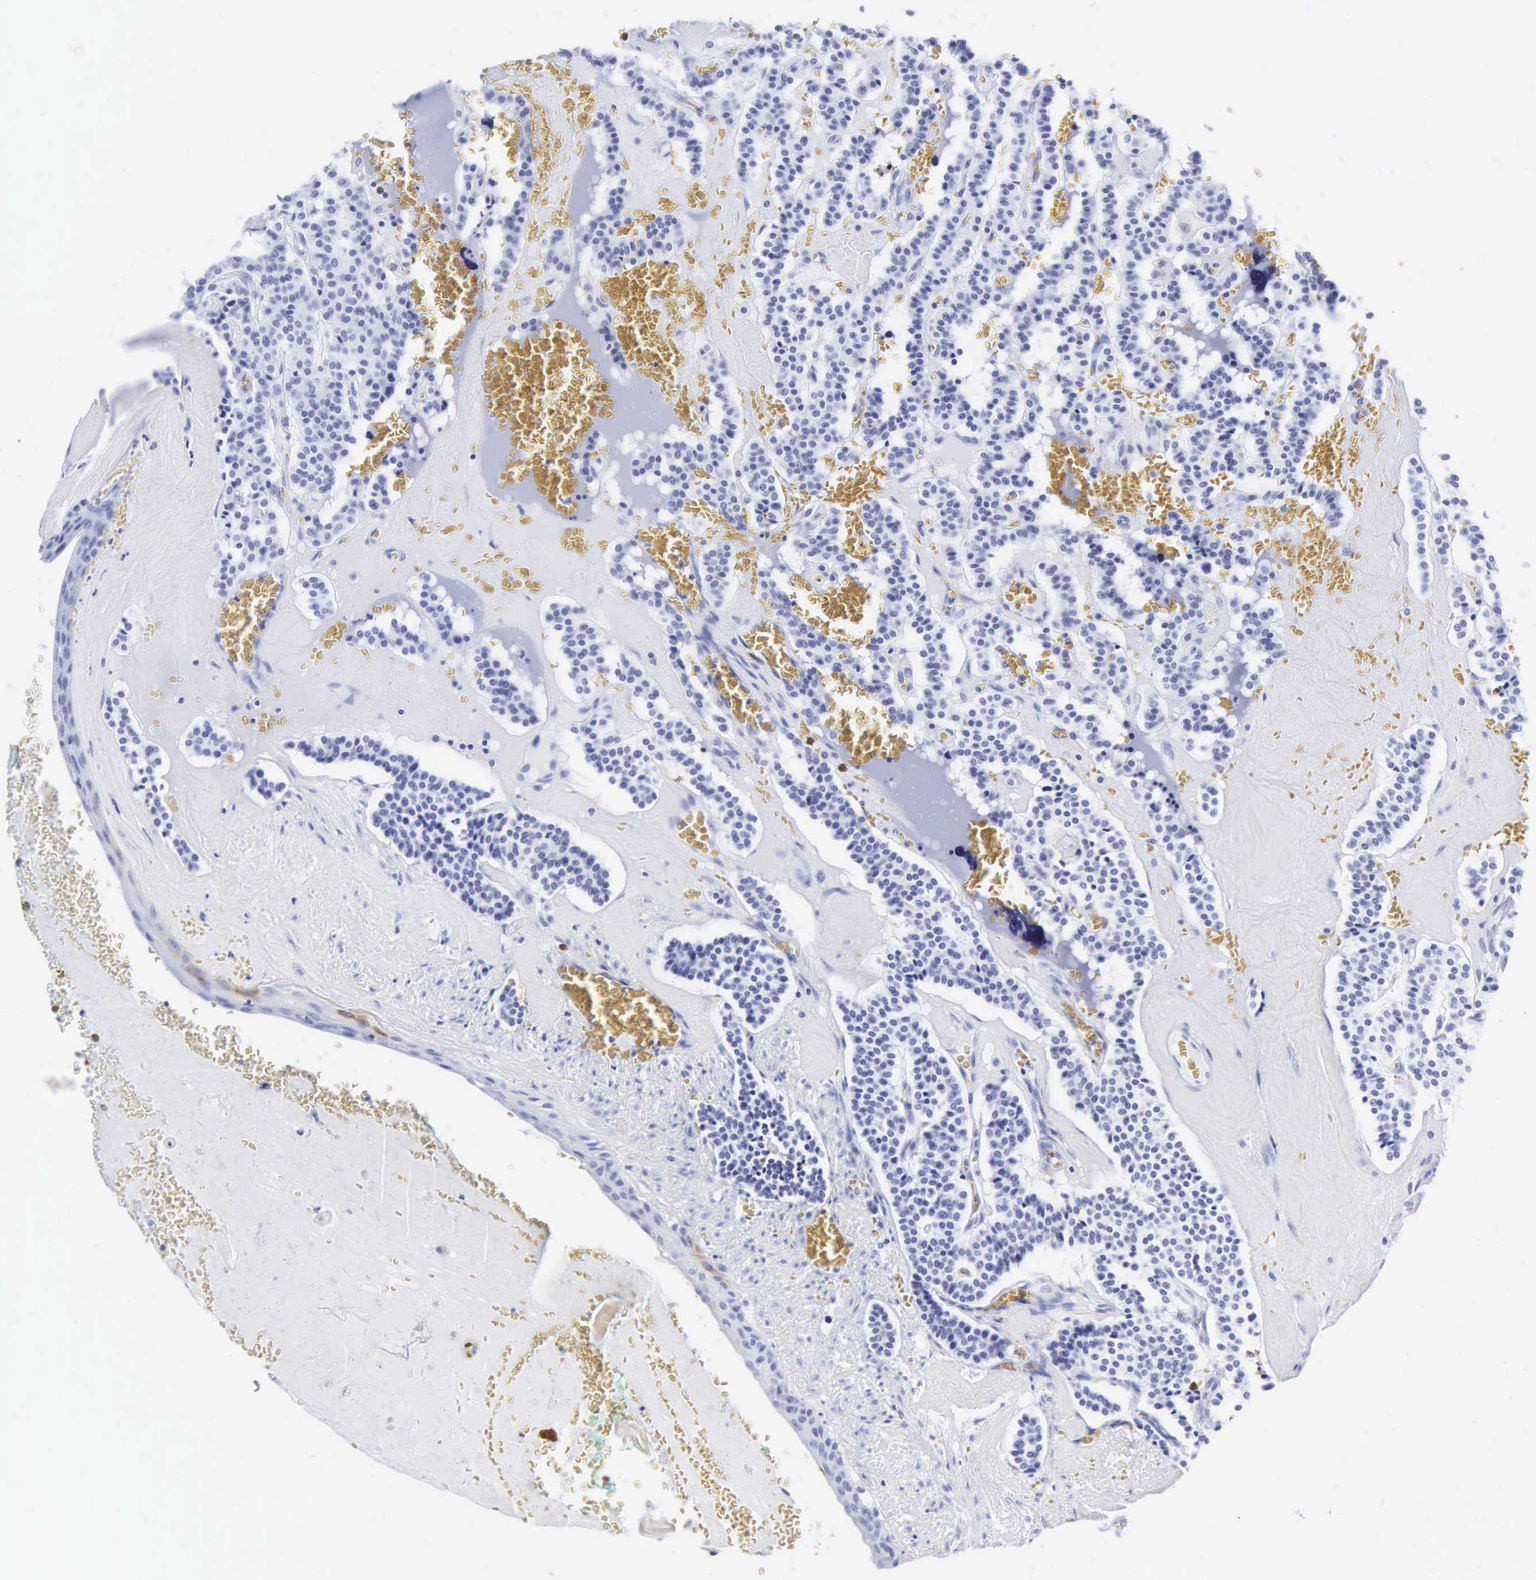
{"staining": {"intensity": "negative", "quantity": "none", "location": "none"}, "tissue": "carcinoid", "cell_type": "Tumor cells", "image_type": "cancer", "snomed": [{"axis": "morphology", "description": "Carcinoid, malignant, NOS"}, {"axis": "topography", "description": "Bronchus"}], "caption": "Immunohistochemistry (IHC) of human carcinoid (malignant) displays no staining in tumor cells. The staining was performed using DAB (3,3'-diaminobenzidine) to visualize the protein expression in brown, while the nuclei were stained in blue with hematoxylin (Magnification: 20x).", "gene": "CGB3", "patient": {"sex": "male", "age": 55}}